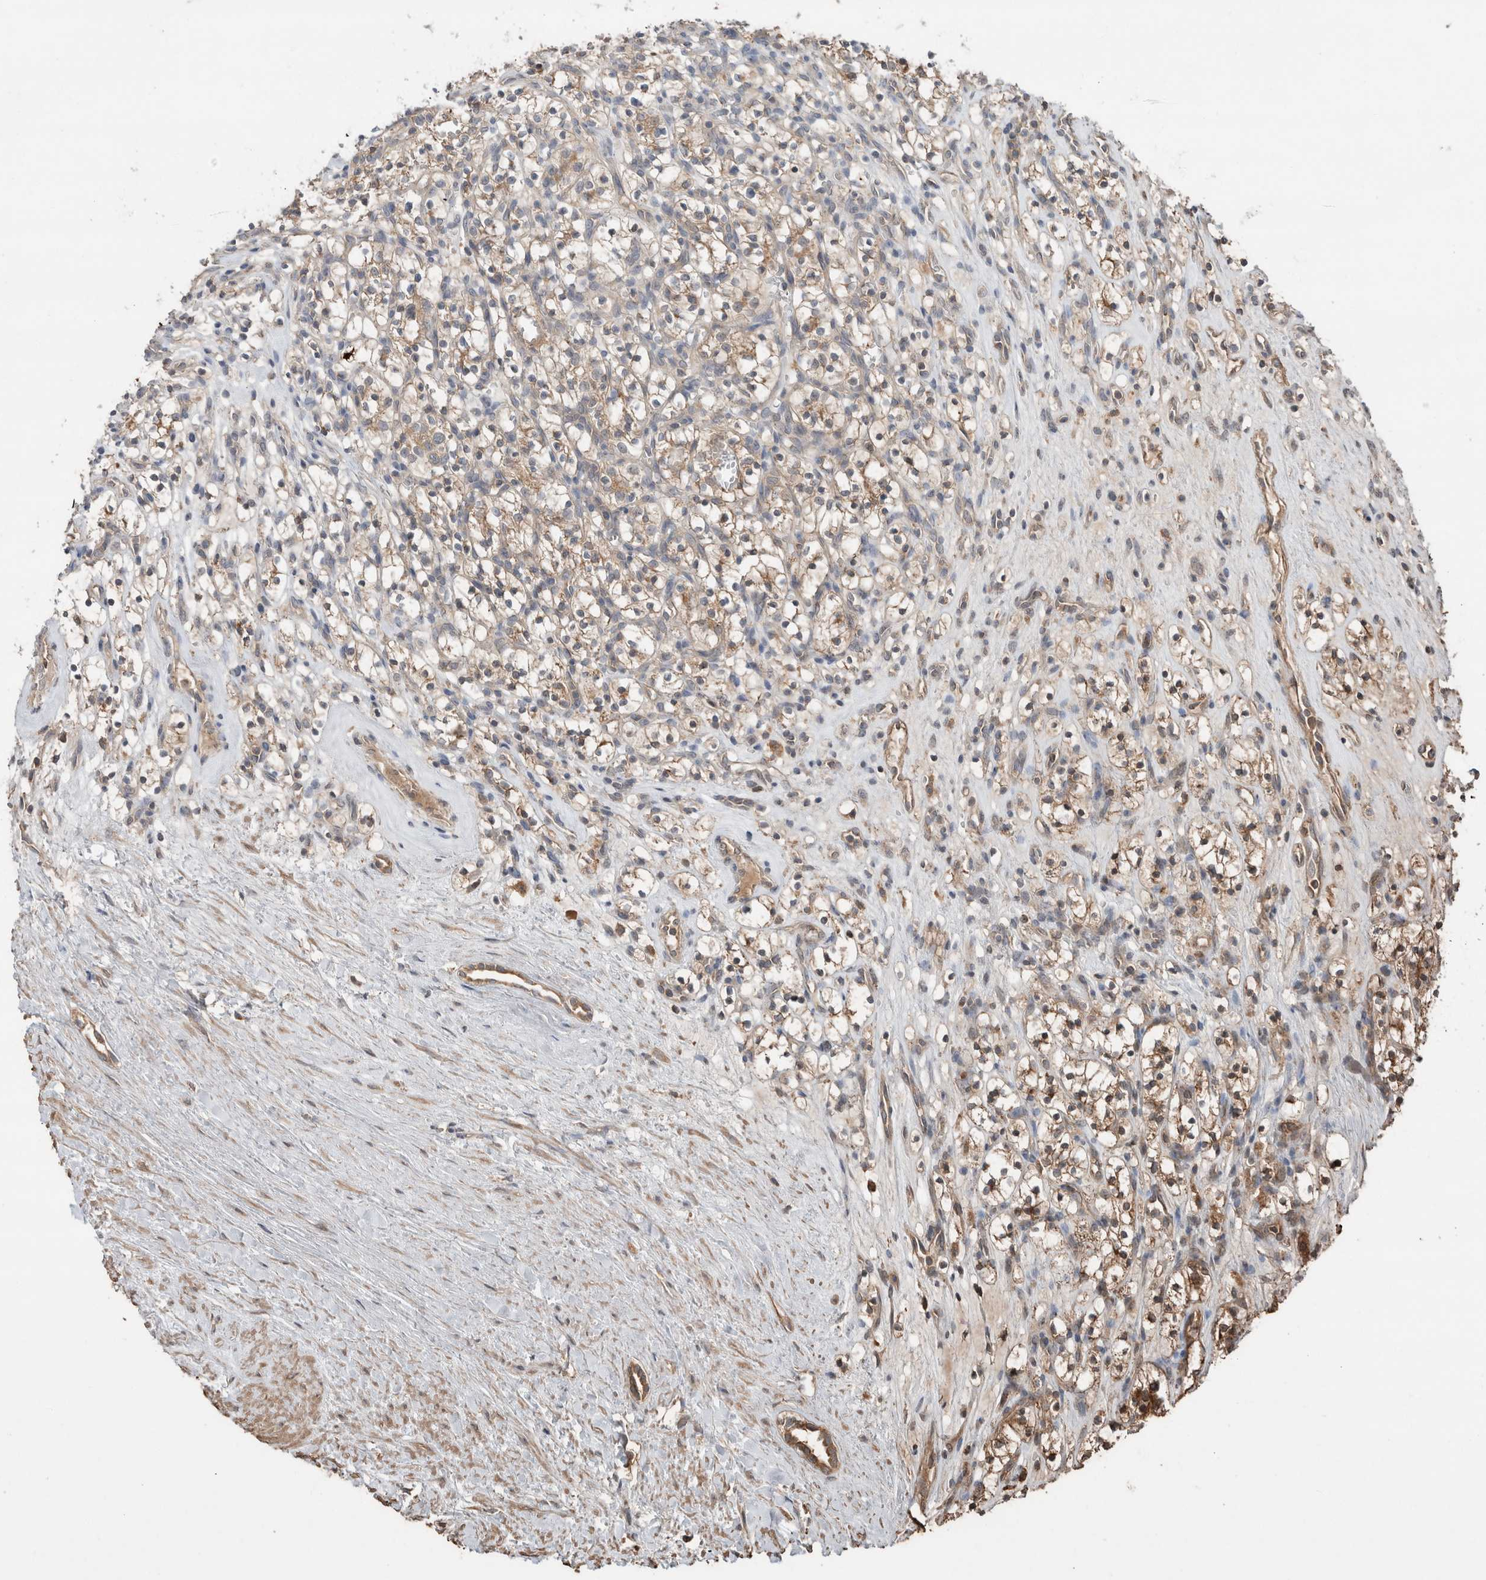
{"staining": {"intensity": "weak", "quantity": "25%-75%", "location": "cytoplasmic/membranous"}, "tissue": "renal cancer", "cell_type": "Tumor cells", "image_type": "cancer", "snomed": [{"axis": "morphology", "description": "Adenocarcinoma, NOS"}, {"axis": "topography", "description": "Kidney"}], "caption": "Renal cancer stained for a protein reveals weak cytoplasmic/membranous positivity in tumor cells. (brown staining indicates protein expression, while blue staining denotes nuclei).", "gene": "KLK14", "patient": {"sex": "female", "age": 57}}